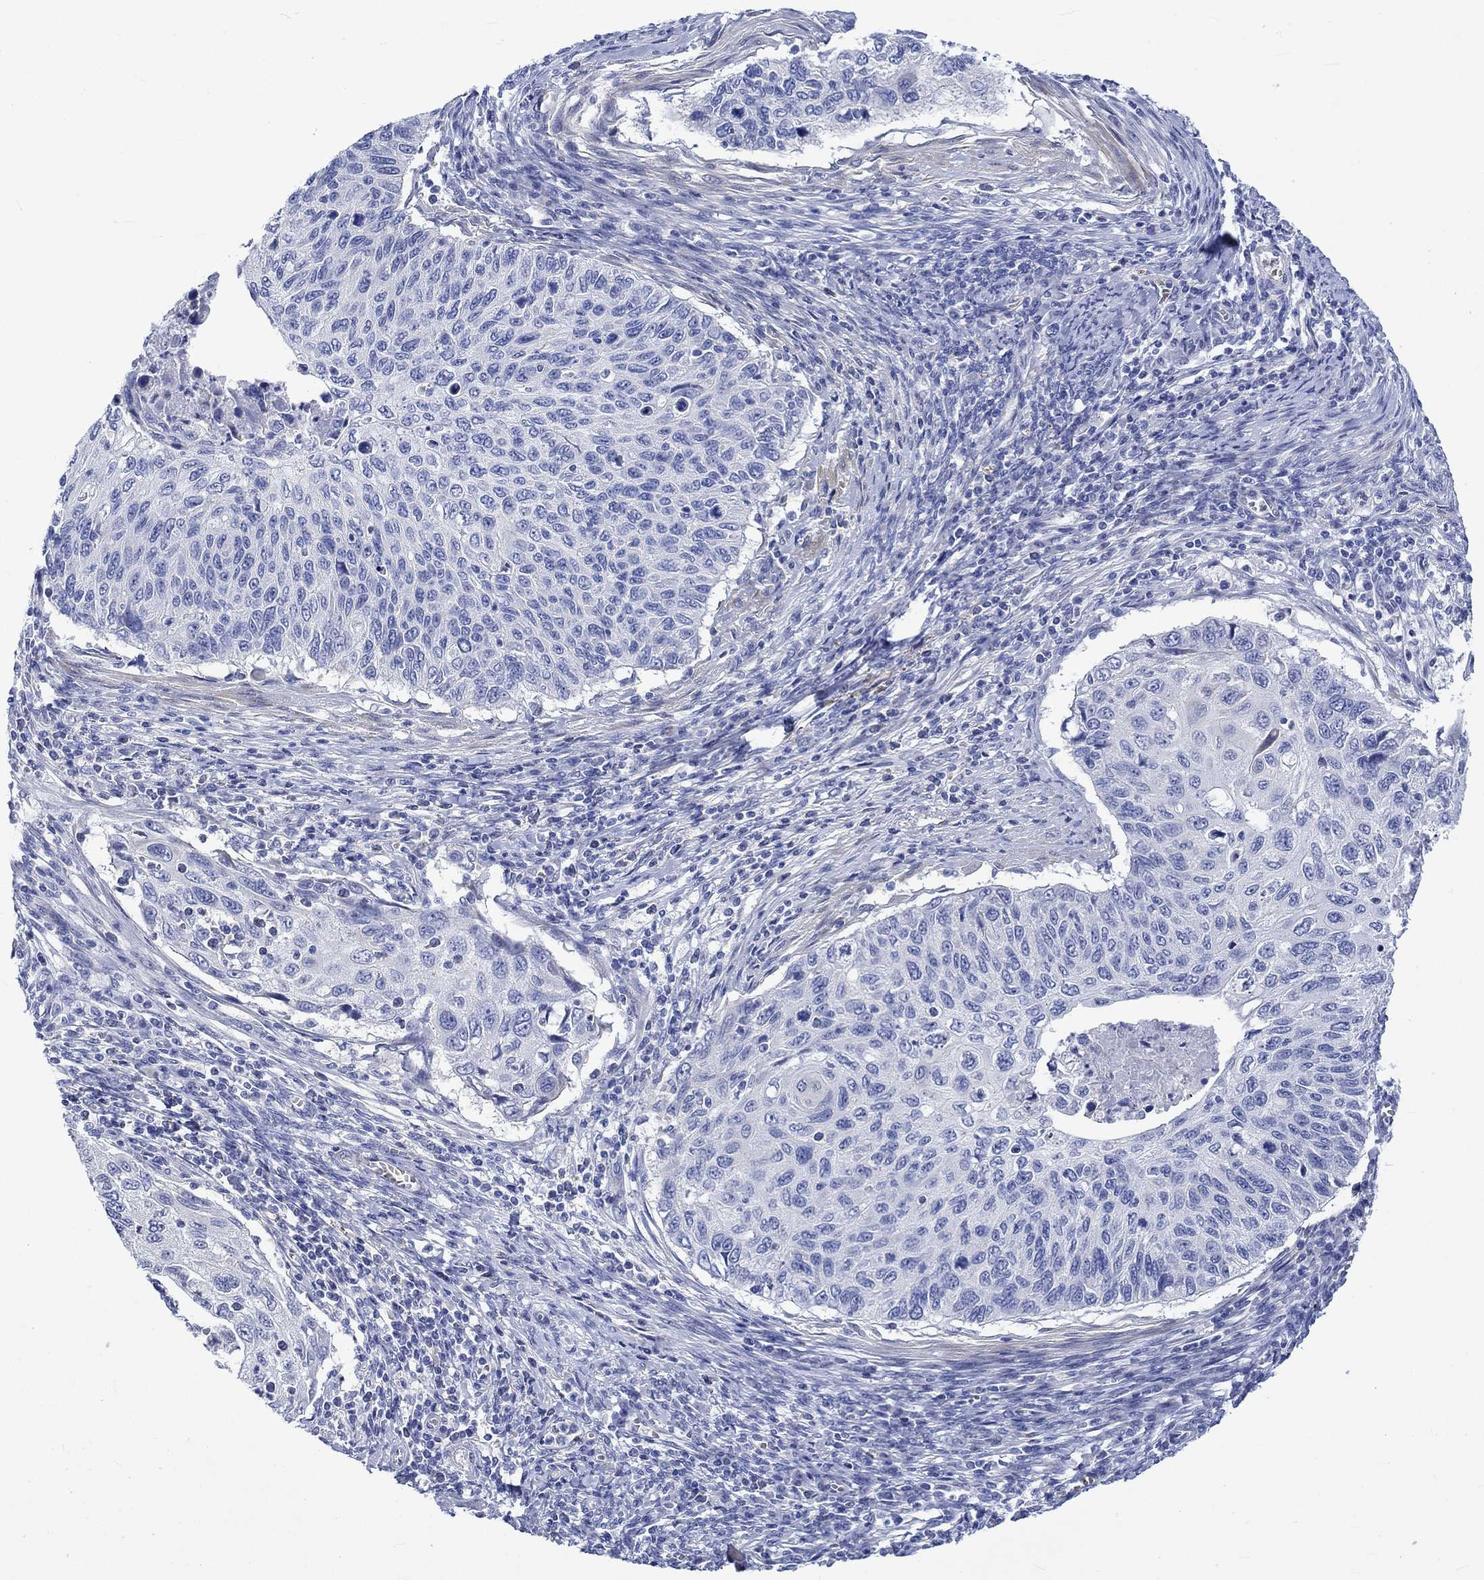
{"staining": {"intensity": "negative", "quantity": "none", "location": "none"}, "tissue": "cervical cancer", "cell_type": "Tumor cells", "image_type": "cancer", "snomed": [{"axis": "morphology", "description": "Squamous cell carcinoma, NOS"}, {"axis": "topography", "description": "Cervix"}], "caption": "High power microscopy image of an immunohistochemistry histopathology image of cervical cancer (squamous cell carcinoma), revealing no significant staining in tumor cells.", "gene": "NRIP3", "patient": {"sex": "female", "age": 70}}